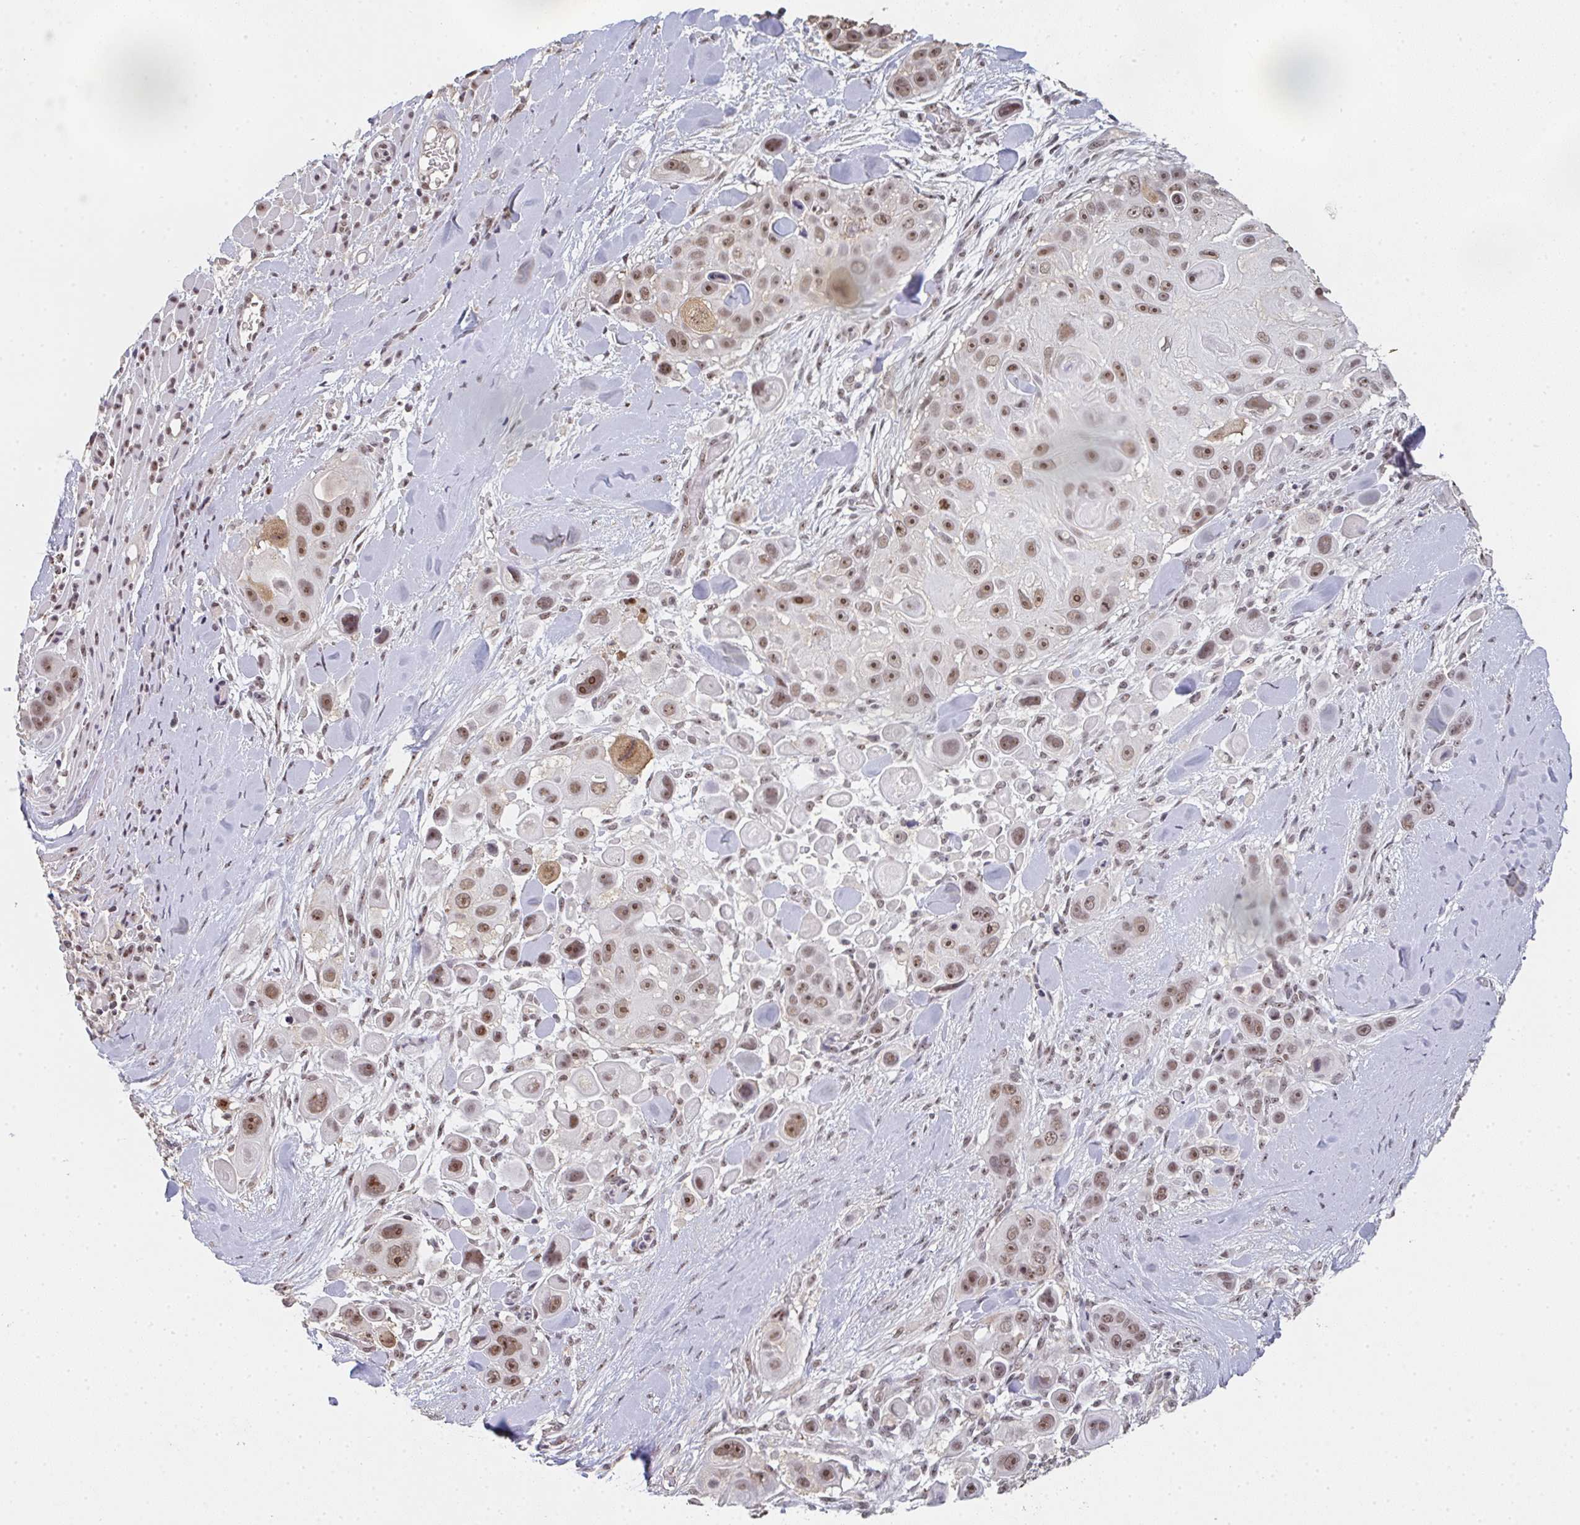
{"staining": {"intensity": "moderate", "quantity": ">75%", "location": "nuclear"}, "tissue": "skin cancer", "cell_type": "Tumor cells", "image_type": "cancer", "snomed": [{"axis": "morphology", "description": "Squamous cell carcinoma, NOS"}, {"axis": "topography", "description": "Skin"}], "caption": "Moderate nuclear positivity is identified in approximately >75% of tumor cells in squamous cell carcinoma (skin).", "gene": "DKC1", "patient": {"sex": "male", "age": 67}}